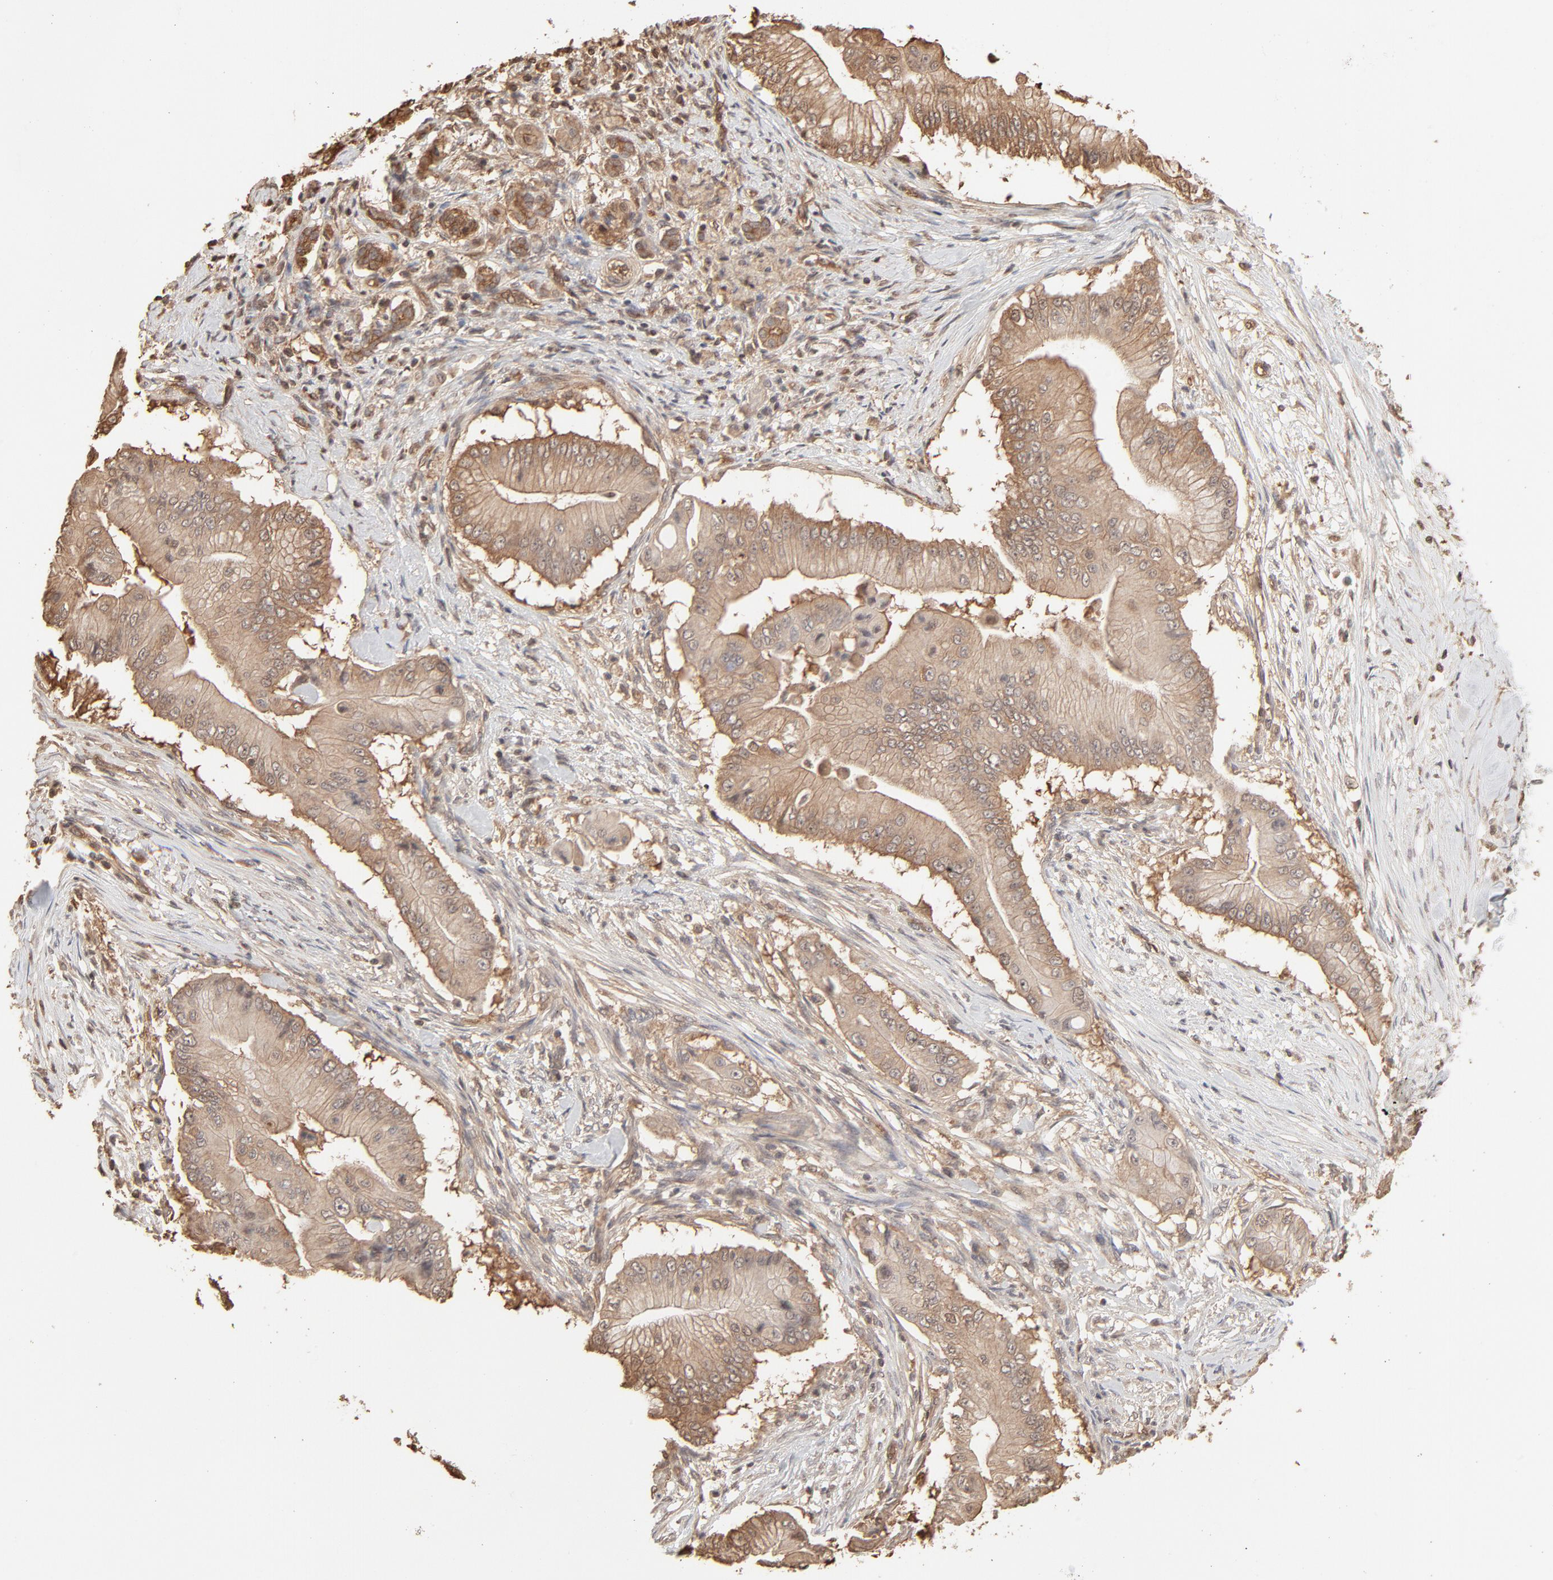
{"staining": {"intensity": "moderate", "quantity": ">75%", "location": "cytoplasmic/membranous"}, "tissue": "pancreatic cancer", "cell_type": "Tumor cells", "image_type": "cancer", "snomed": [{"axis": "morphology", "description": "Adenocarcinoma, NOS"}, {"axis": "topography", "description": "Pancreas"}], "caption": "Immunohistochemical staining of pancreatic cancer (adenocarcinoma) shows moderate cytoplasmic/membranous protein staining in about >75% of tumor cells.", "gene": "PPP2CA", "patient": {"sex": "male", "age": 62}}